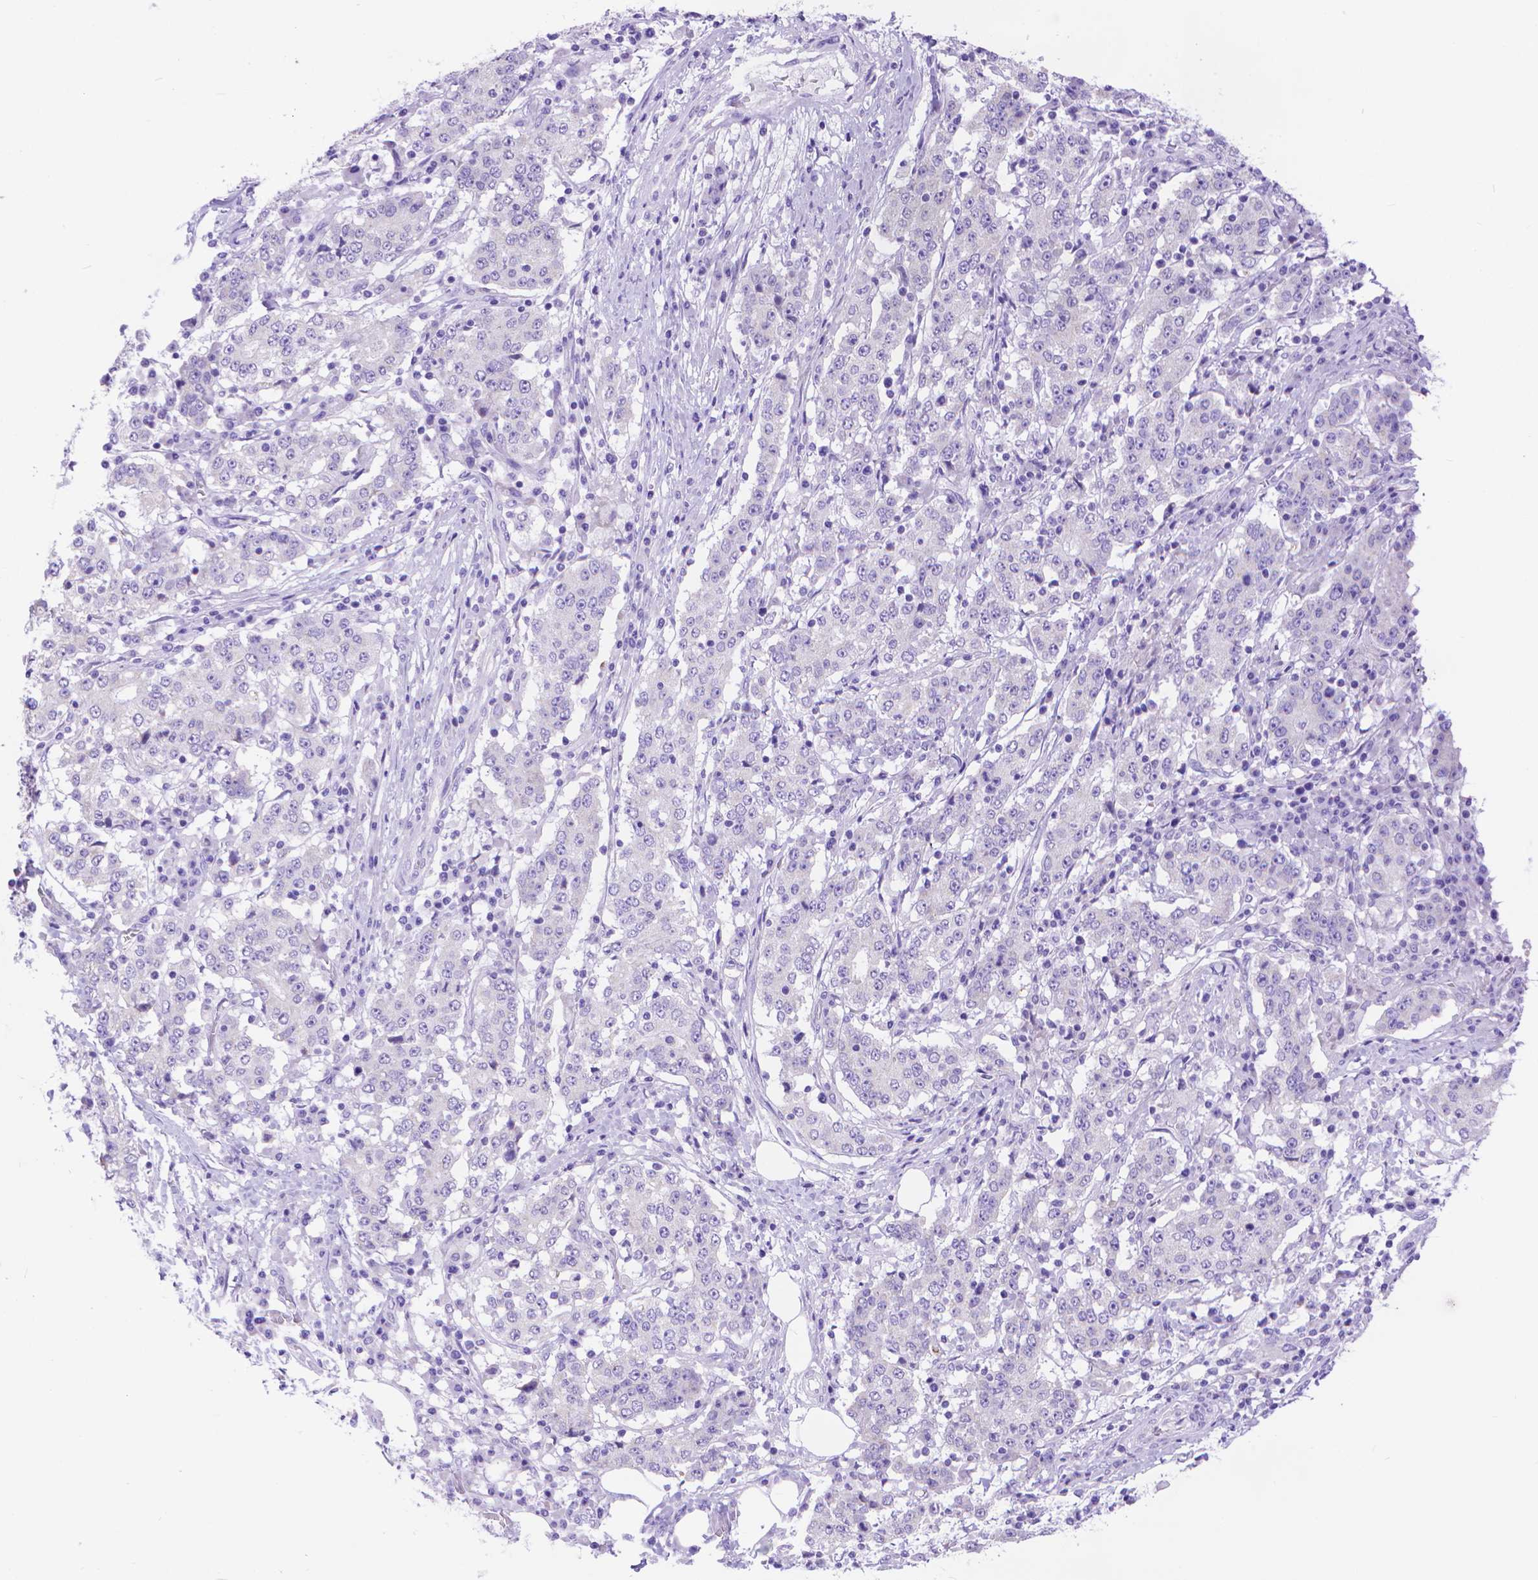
{"staining": {"intensity": "negative", "quantity": "none", "location": "none"}, "tissue": "stomach cancer", "cell_type": "Tumor cells", "image_type": "cancer", "snomed": [{"axis": "morphology", "description": "Adenocarcinoma, NOS"}, {"axis": "topography", "description": "Stomach"}], "caption": "This histopathology image is of adenocarcinoma (stomach) stained with immunohistochemistry (IHC) to label a protein in brown with the nuclei are counter-stained blue. There is no expression in tumor cells. Nuclei are stained in blue.", "gene": "DHRS2", "patient": {"sex": "male", "age": 59}}